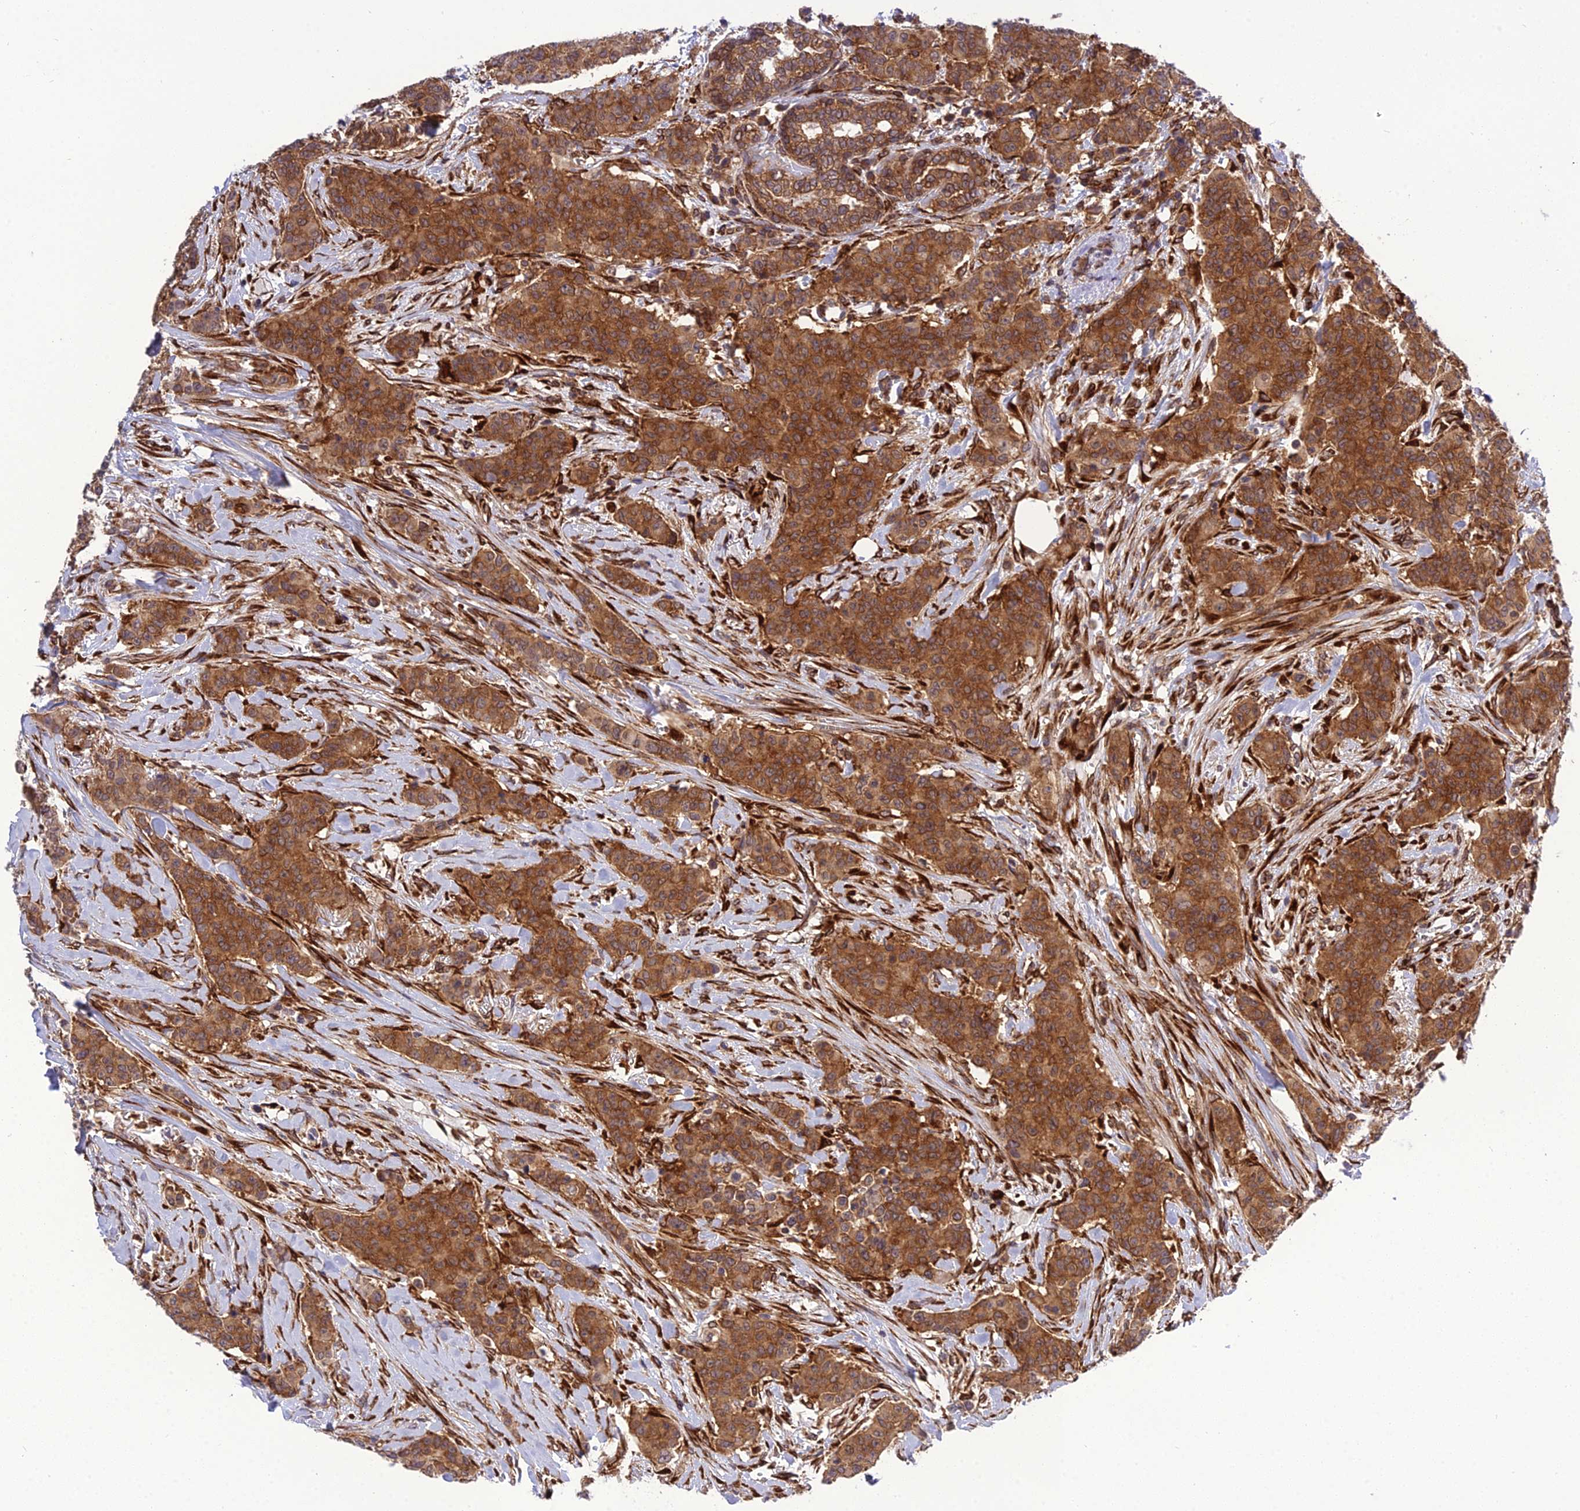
{"staining": {"intensity": "strong", "quantity": ">75%", "location": "cytoplasmic/membranous"}, "tissue": "breast cancer", "cell_type": "Tumor cells", "image_type": "cancer", "snomed": [{"axis": "morphology", "description": "Duct carcinoma"}, {"axis": "topography", "description": "Breast"}], "caption": "Breast invasive ductal carcinoma stained with DAB immunohistochemistry displays high levels of strong cytoplasmic/membranous staining in approximately >75% of tumor cells.", "gene": "DHCR7", "patient": {"sex": "female", "age": 40}}